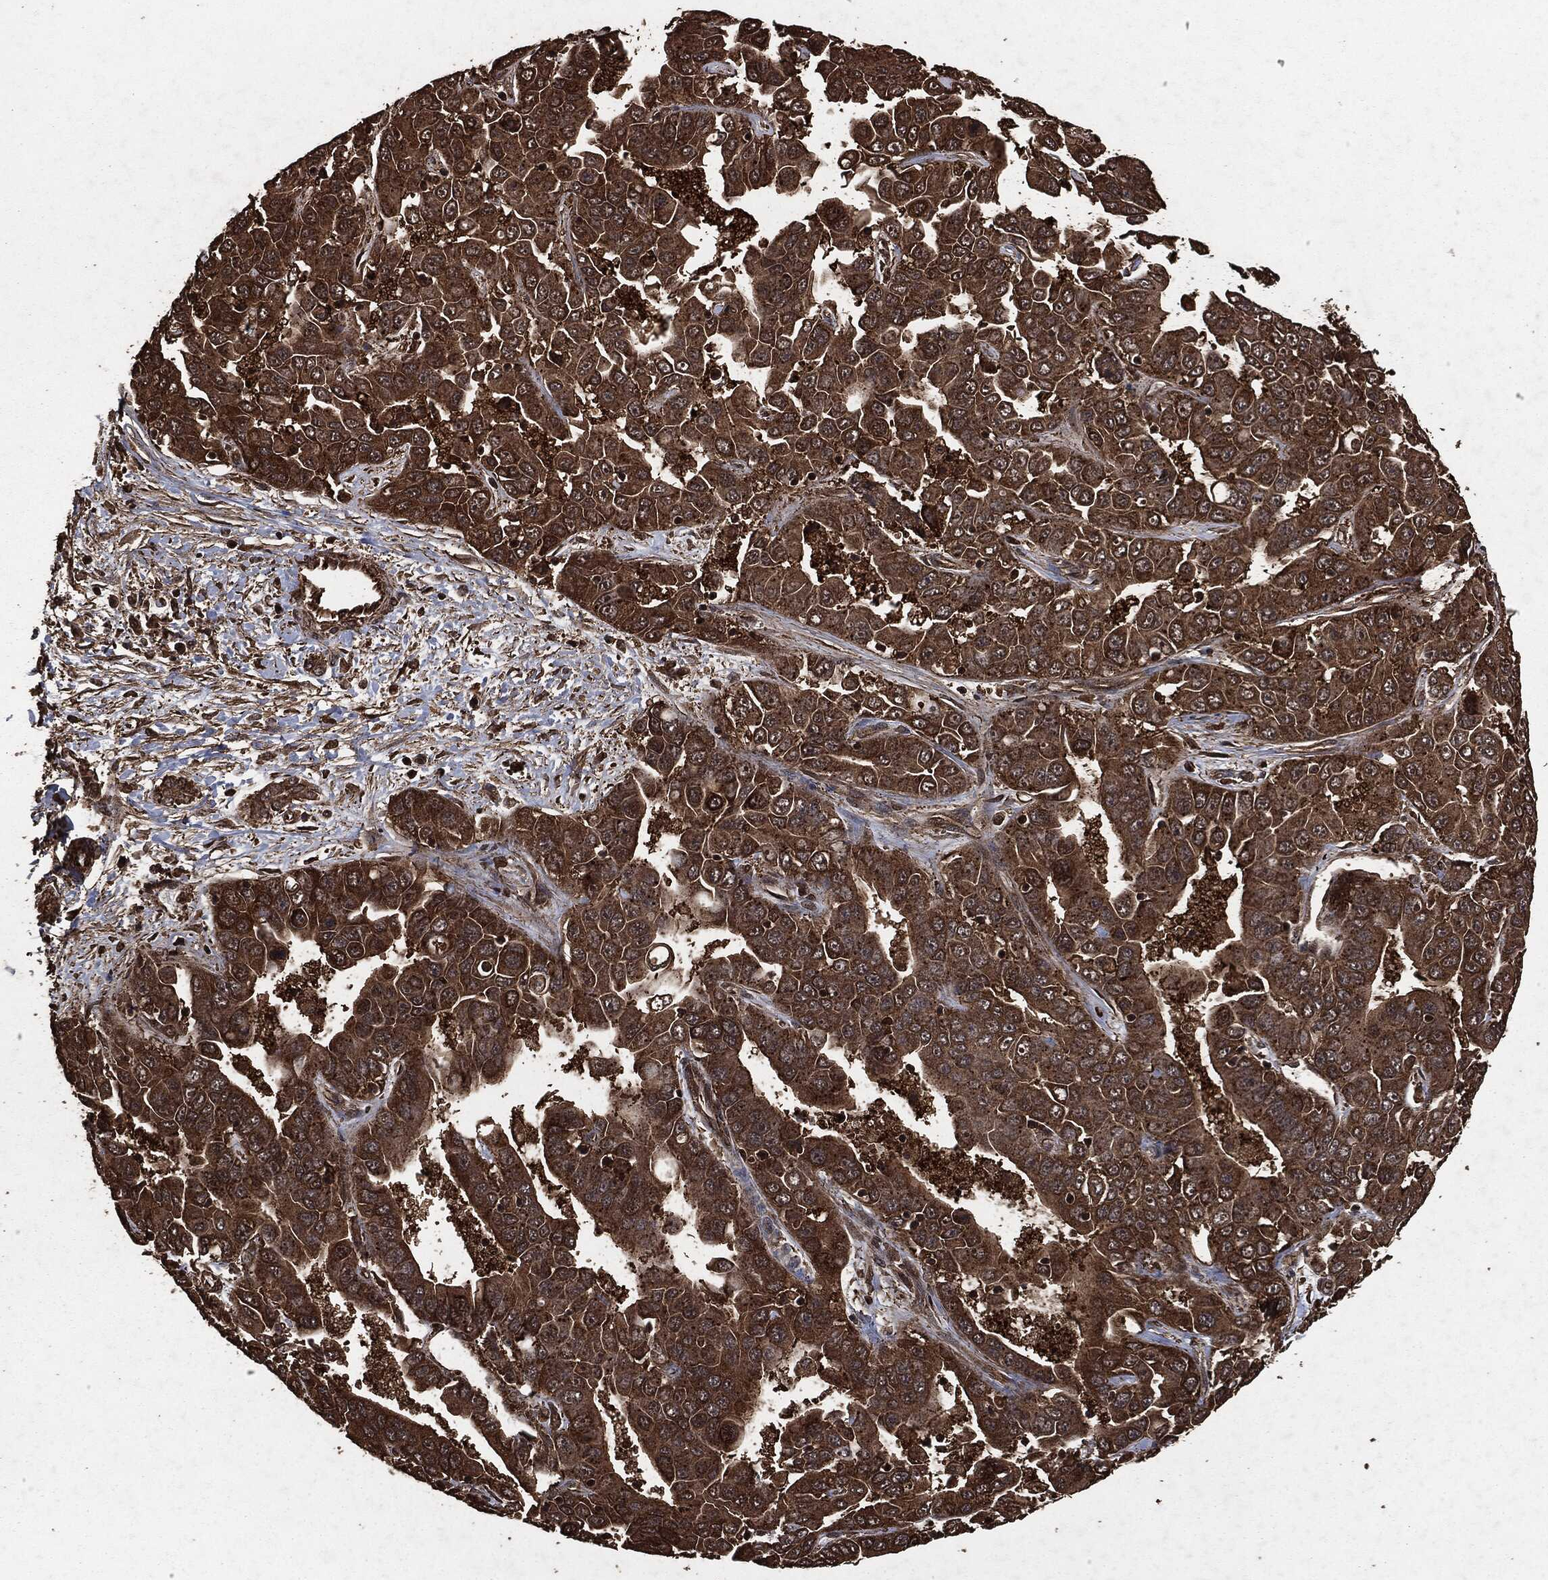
{"staining": {"intensity": "strong", "quantity": ">75%", "location": "cytoplasmic/membranous"}, "tissue": "liver cancer", "cell_type": "Tumor cells", "image_type": "cancer", "snomed": [{"axis": "morphology", "description": "Cholangiocarcinoma"}, {"axis": "topography", "description": "Liver"}], "caption": "Brown immunohistochemical staining in liver cancer reveals strong cytoplasmic/membranous positivity in about >75% of tumor cells.", "gene": "HRAS", "patient": {"sex": "female", "age": 52}}